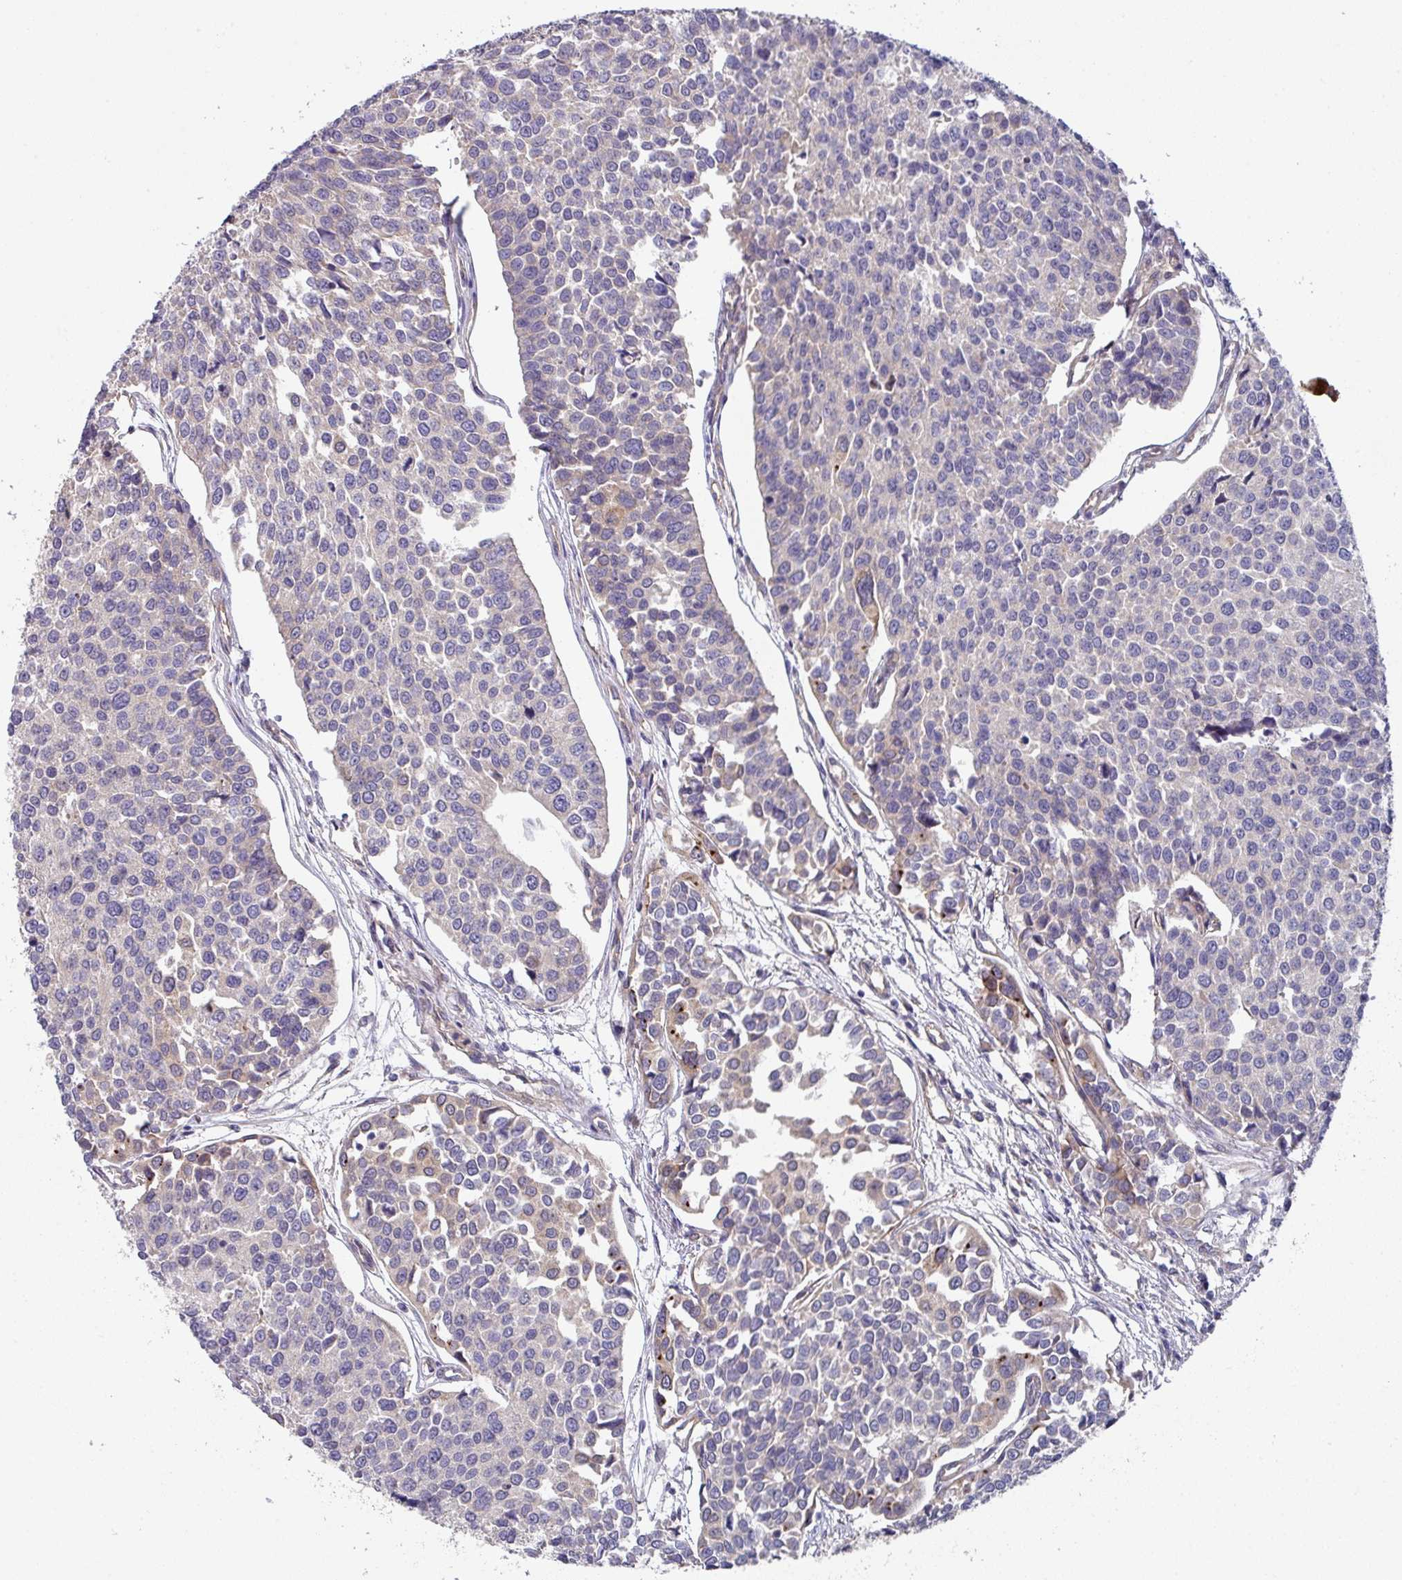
{"staining": {"intensity": "negative", "quantity": "none", "location": "none"}, "tissue": "urothelial cancer", "cell_type": "Tumor cells", "image_type": "cancer", "snomed": [{"axis": "morphology", "description": "Urothelial carcinoma, Low grade"}, {"axis": "topography", "description": "Urinary bladder"}], "caption": "High power microscopy micrograph of an IHC histopathology image of urothelial carcinoma (low-grade), revealing no significant staining in tumor cells.", "gene": "DCAF12L2", "patient": {"sex": "female", "age": 78}}